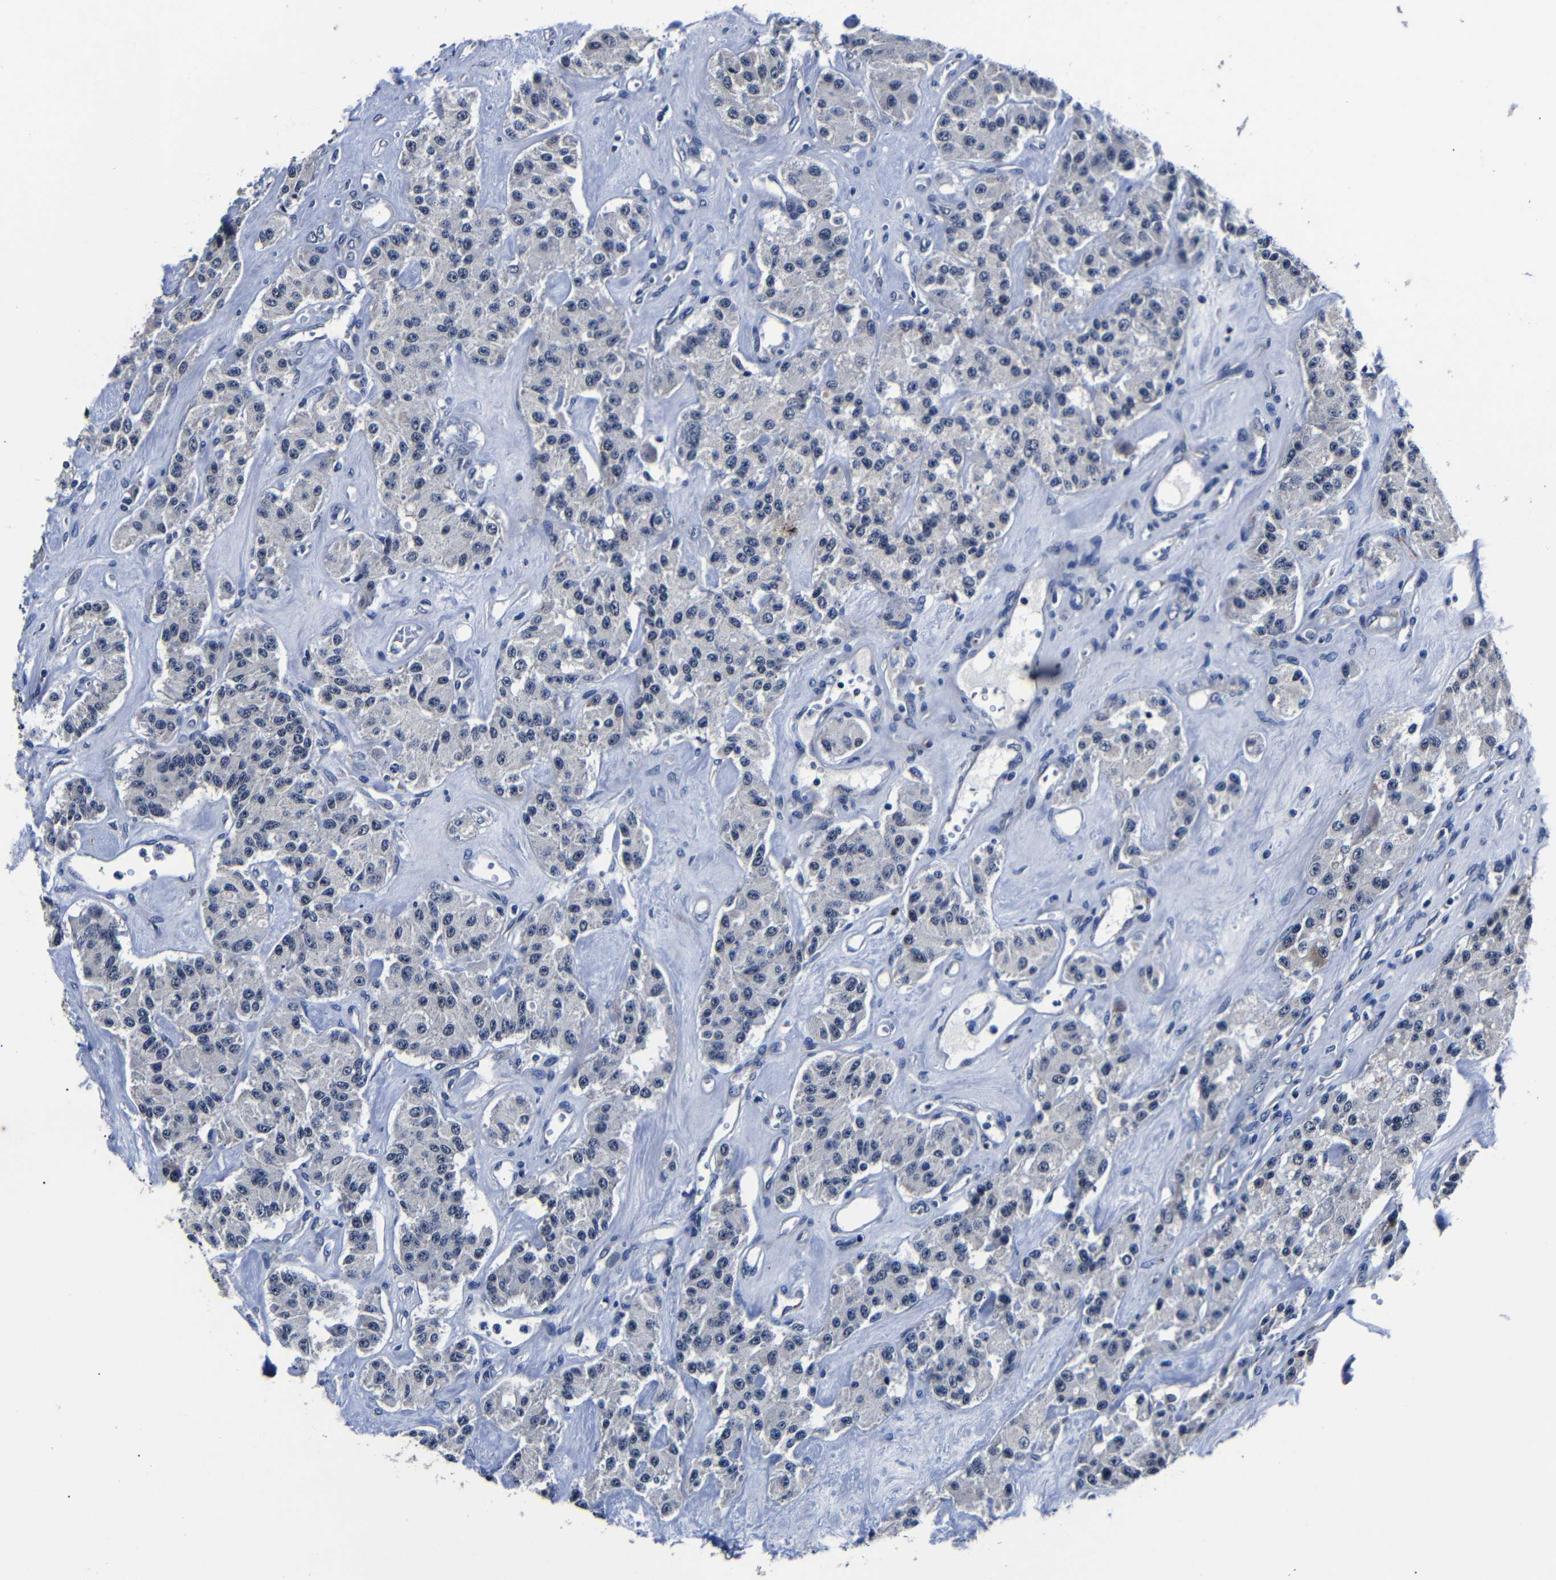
{"staining": {"intensity": "negative", "quantity": "none", "location": "none"}, "tissue": "carcinoid", "cell_type": "Tumor cells", "image_type": "cancer", "snomed": [{"axis": "morphology", "description": "Carcinoid, malignant, NOS"}, {"axis": "topography", "description": "Pancreas"}], "caption": "A high-resolution micrograph shows immunohistochemistry (IHC) staining of malignant carcinoid, which demonstrates no significant expression in tumor cells. (DAB IHC visualized using brightfield microscopy, high magnification).", "gene": "DEPP1", "patient": {"sex": "male", "age": 41}}